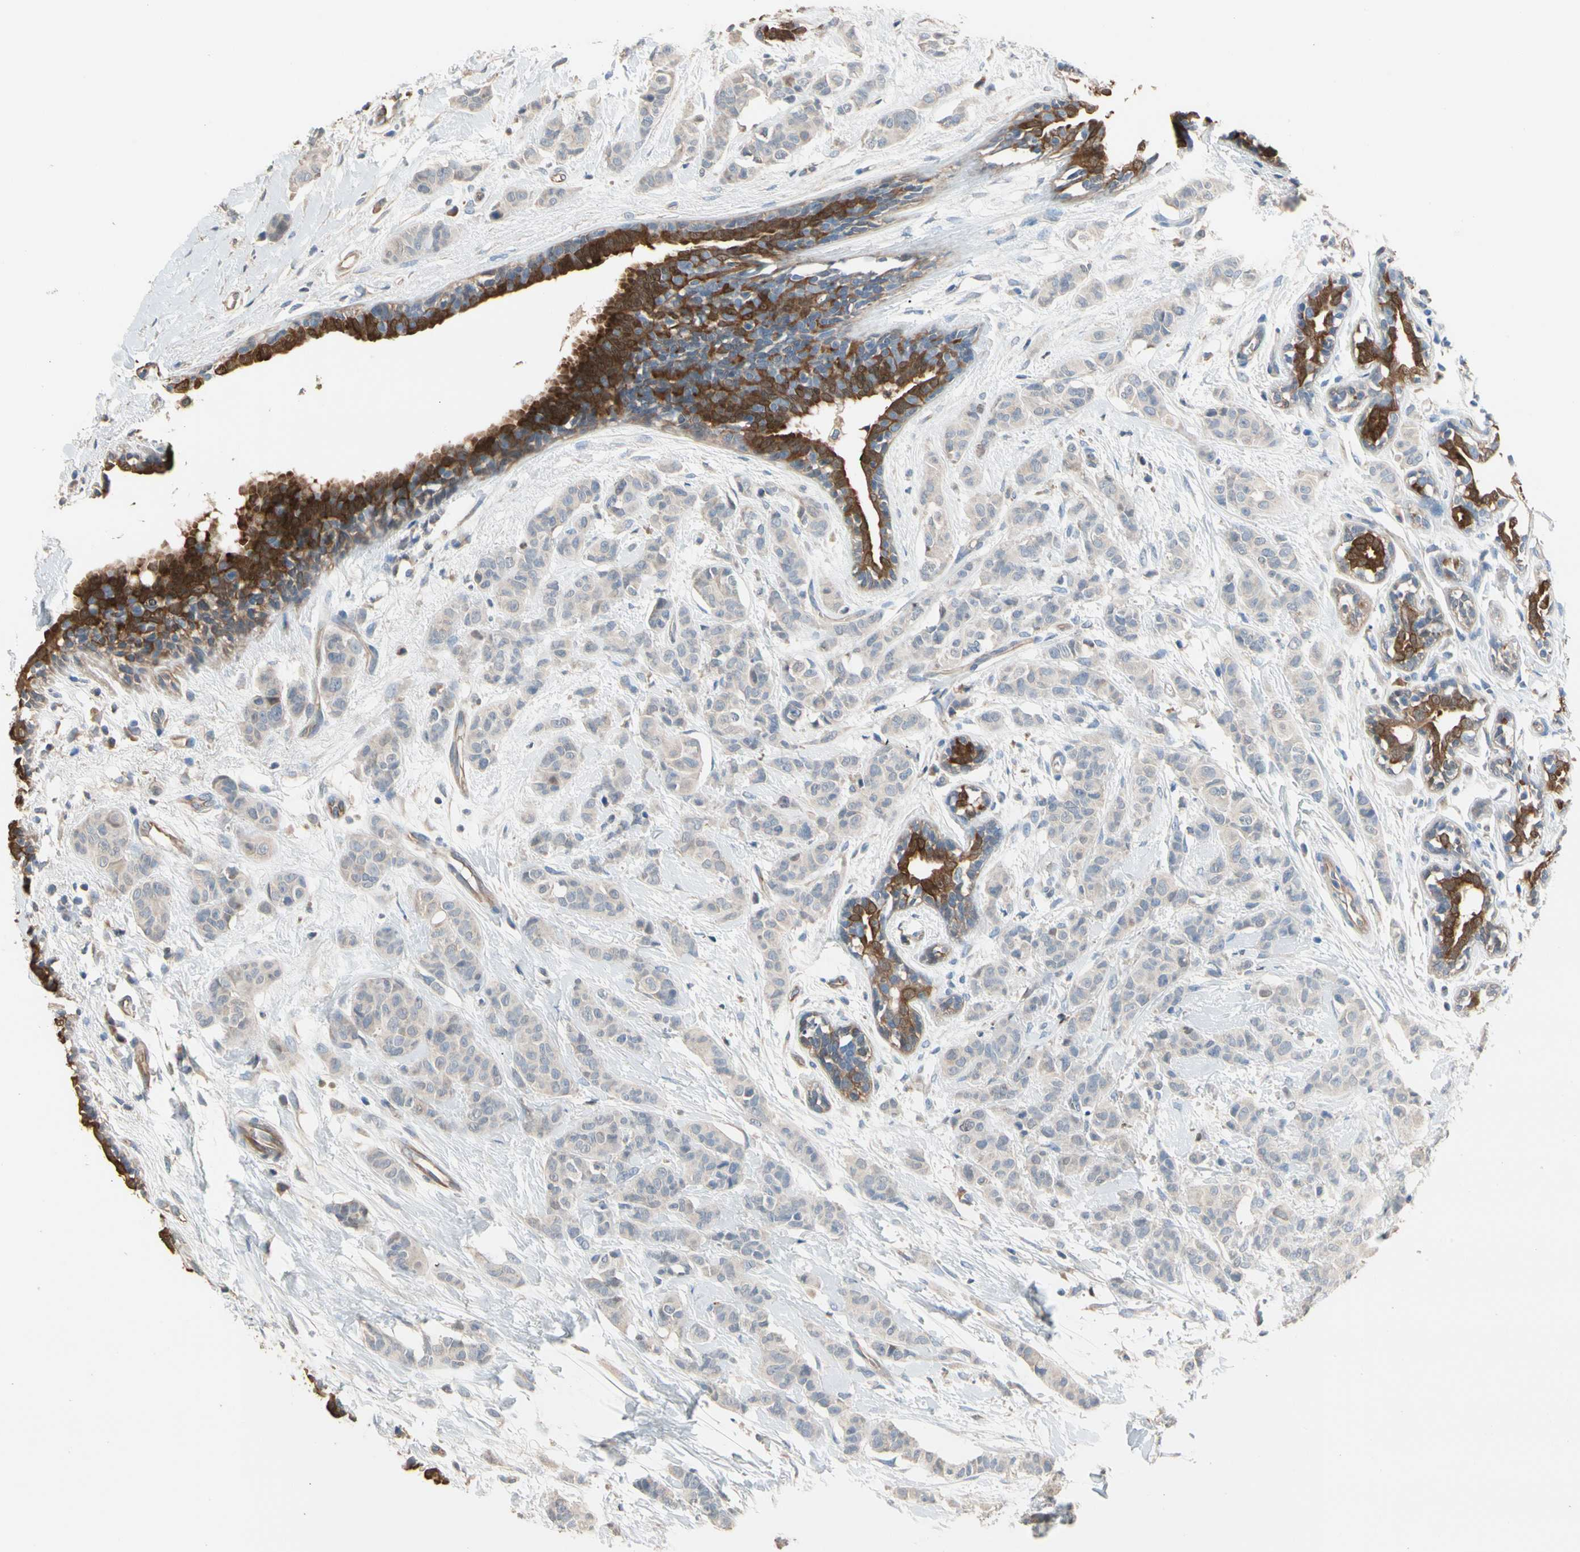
{"staining": {"intensity": "negative", "quantity": "none", "location": "none"}, "tissue": "breast cancer", "cell_type": "Tumor cells", "image_type": "cancer", "snomed": [{"axis": "morphology", "description": "Normal tissue, NOS"}, {"axis": "morphology", "description": "Duct carcinoma"}, {"axis": "topography", "description": "Breast"}], "caption": "High magnification brightfield microscopy of breast cancer (invasive ductal carcinoma) stained with DAB (brown) and counterstained with hematoxylin (blue): tumor cells show no significant positivity.", "gene": "BBOX1", "patient": {"sex": "female", "age": 40}}